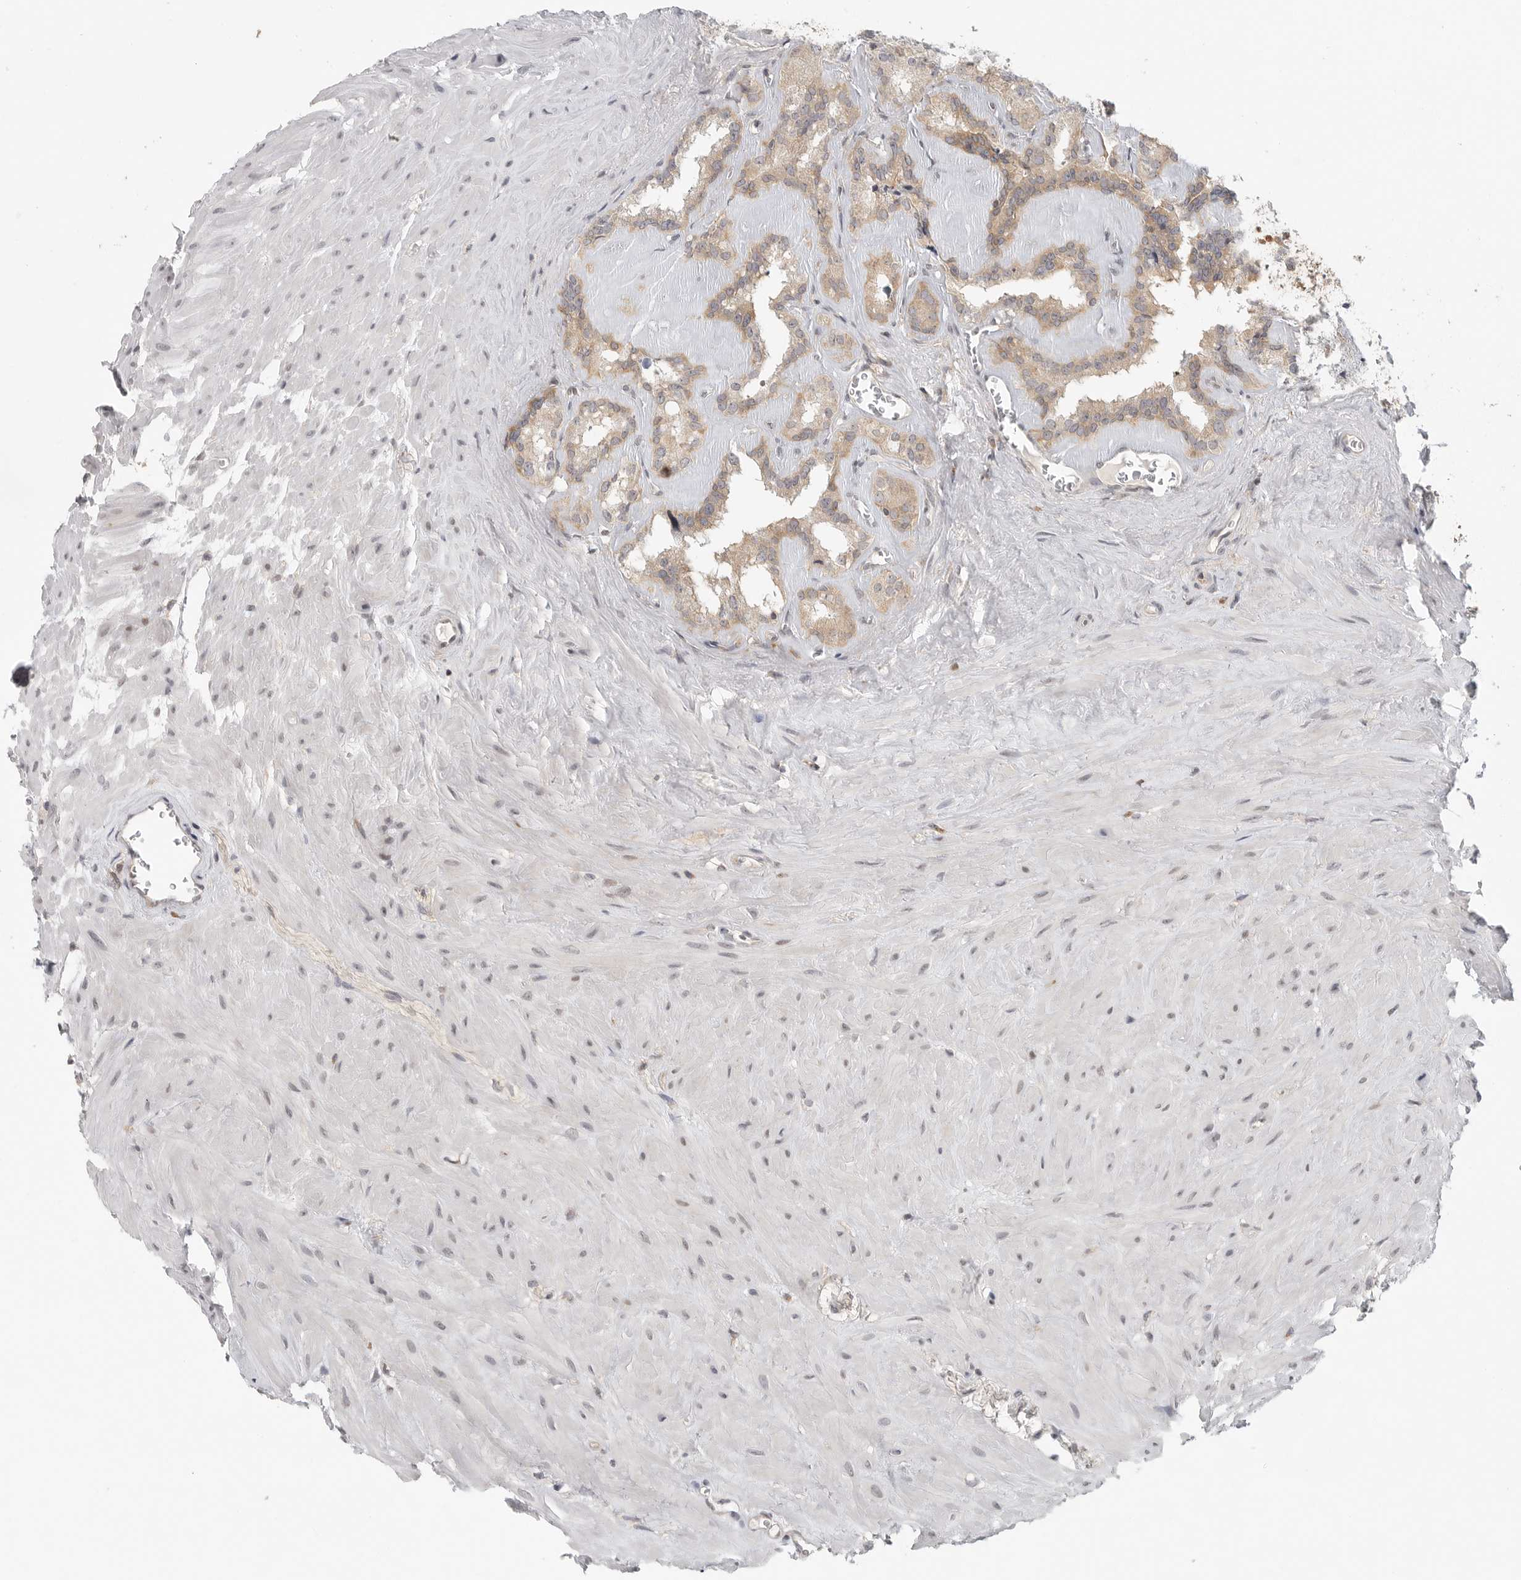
{"staining": {"intensity": "weak", "quantity": ">75%", "location": "cytoplasmic/membranous"}, "tissue": "seminal vesicle", "cell_type": "Glandular cells", "image_type": "normal", "snomed": [{"axis": "morphology", "description": "Normal tissue, NOS"}, {"axis": "topography", "description": "Prostate"}, {"axis": "topography", "description": "Seminal veicle"}], "caption": "Immunohistochemistry micrograph of benign seminal vesicle: human seminal vesicle stained using immunohistochemistry displays low levels of weak protein expression localized specifically in the cytoplasmic/membranous of glandular cells, appearing as a cytoplasmic/membranous brown color.", "gene": "HDAC6", "patient": {"sex": "male", "age": 59}}